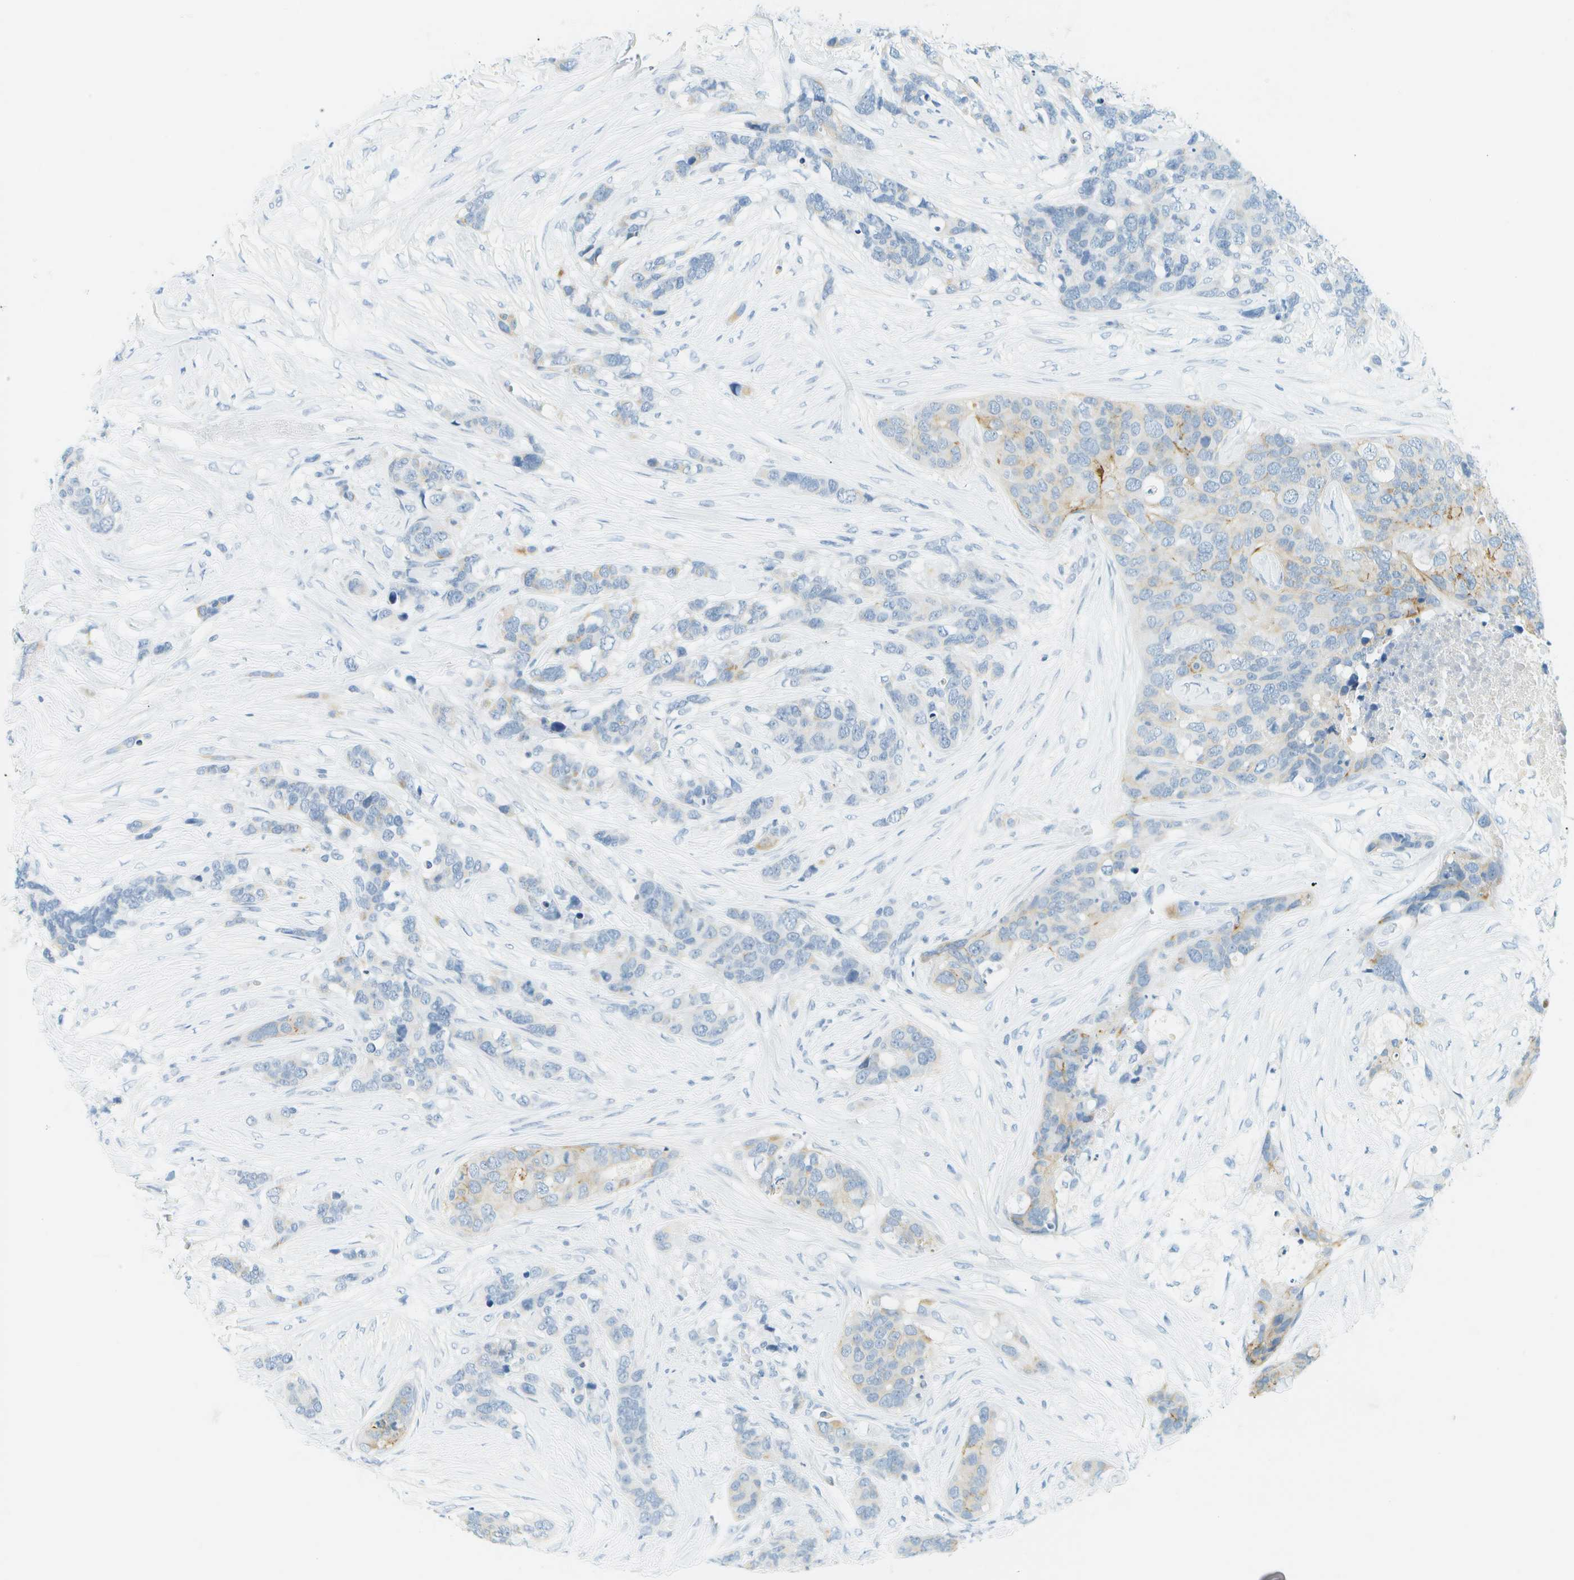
{"staining": {"intensity": "weak", "quantity": "<25%", "location": "cytoplasmic/membranous"}, "tissue": "breast cancer", "cell_type": "Tumor cells", "image_type": "cancer", "snomed": [{"axis": "morphology", "description": "Lobular carcinoma"}, {"axis": "topography", "description": "Breast"}], "caption": "An IHC photomicrograph of breast cancer is shown. There is no staining in tumor cells of breast cancer. The staining is performed using DAB brown chromogen with nuclei counter-stained in using hematoxylin.", "gene": "SMYD5", "patient": {"sex": "female", "age": 59}}